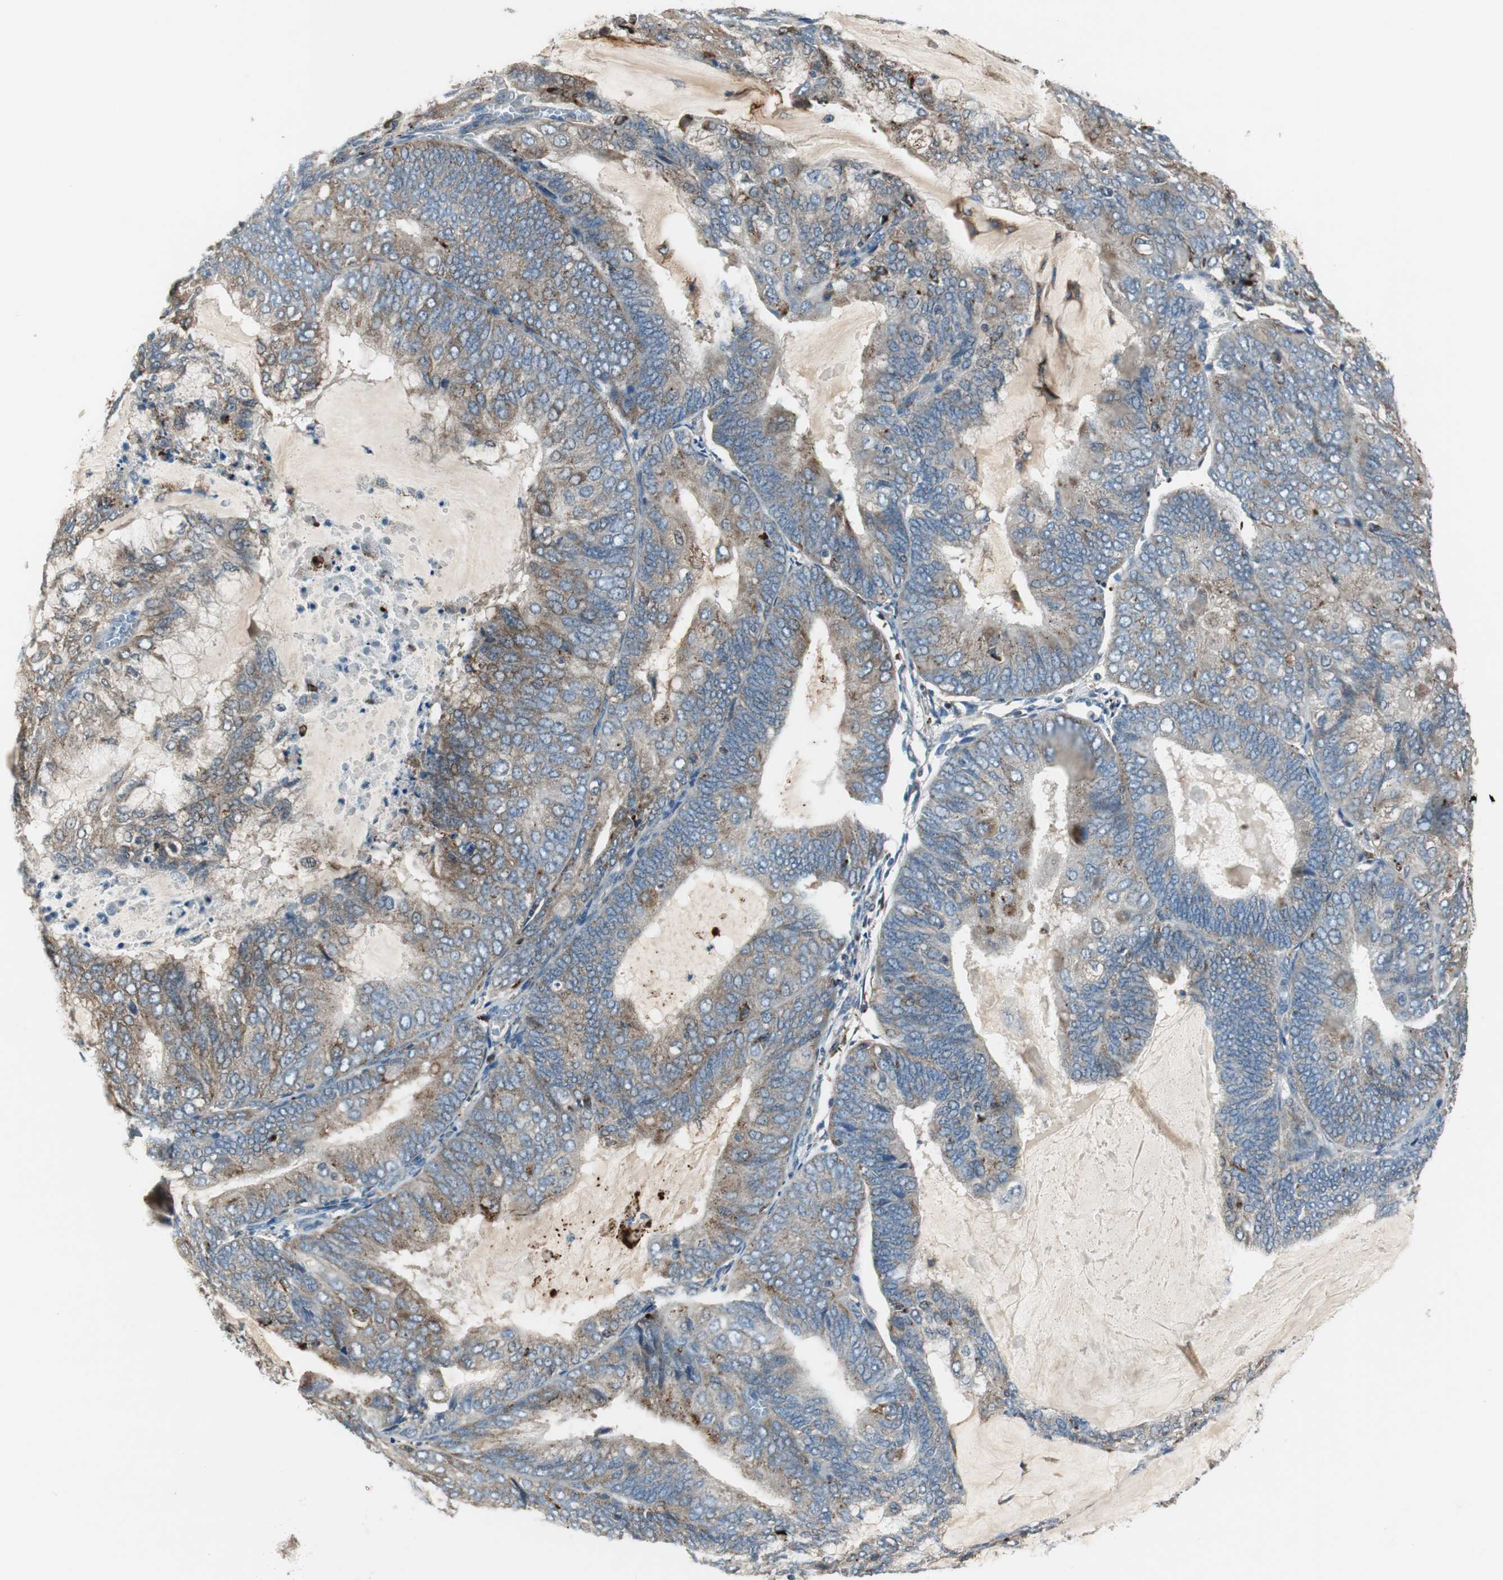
{"staining": {"intensity": "moderate", "quantity": ">75%", "location": "cytoplasmic/membranous"}, "tissue": "endometrial cancer", "cell_type": "Tumor cells", "image_type": "cancer", "snomed": [{"axis": "morphology", "description": "Adenocarcinoma, NOS"}, {"axis": "topography", "description": "Endometrium"}], "caption": "High-power microscopy captured an IHC image of endometrial adenocarcinoma, revealing moderate cytoplasmic/membranous expression in approximately >75% of tumor cells.", "gene": "NCK1", "patient": {"sex": "female", "age": 81}}